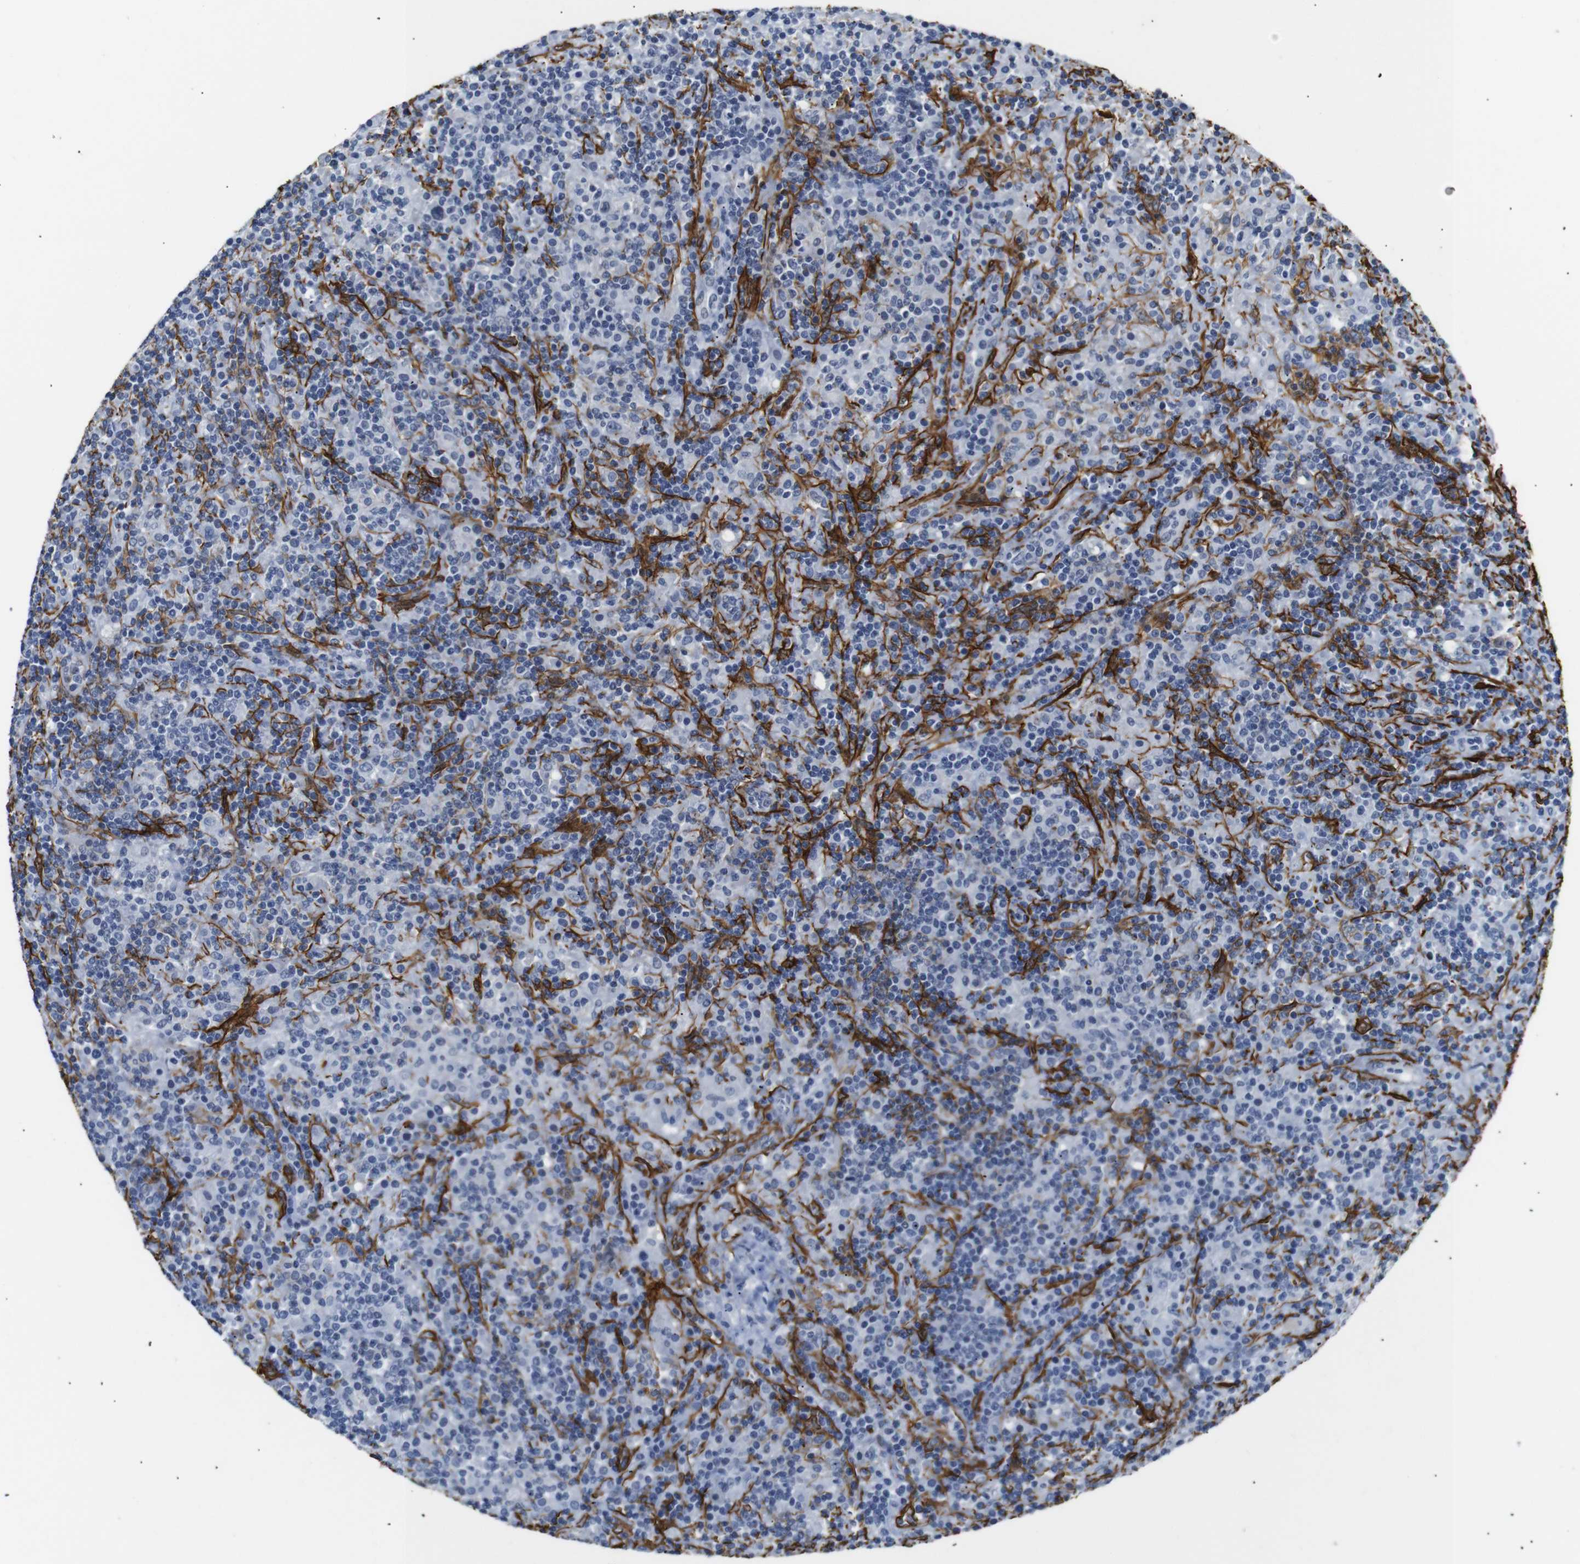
{"staining": {"intensity": "negative", "quantity": "none", "location": "none"}, "tissue": "lymphoma", "cell_type": "Tumor cells", "image_type": "cancer", "snomed": [{"axis": "morphology", "description": "Hodgkin's disease, NOS"}, {"axis": "topography", "description": "Lymph node"}], "caption": "Micrograph shows no significant protein positivity in tumor cells of lymphoma. (DAB immunohistochemistry, high magnification).", "gene": "ACTA2", "patient": {"sex": "male", "age": 70}}